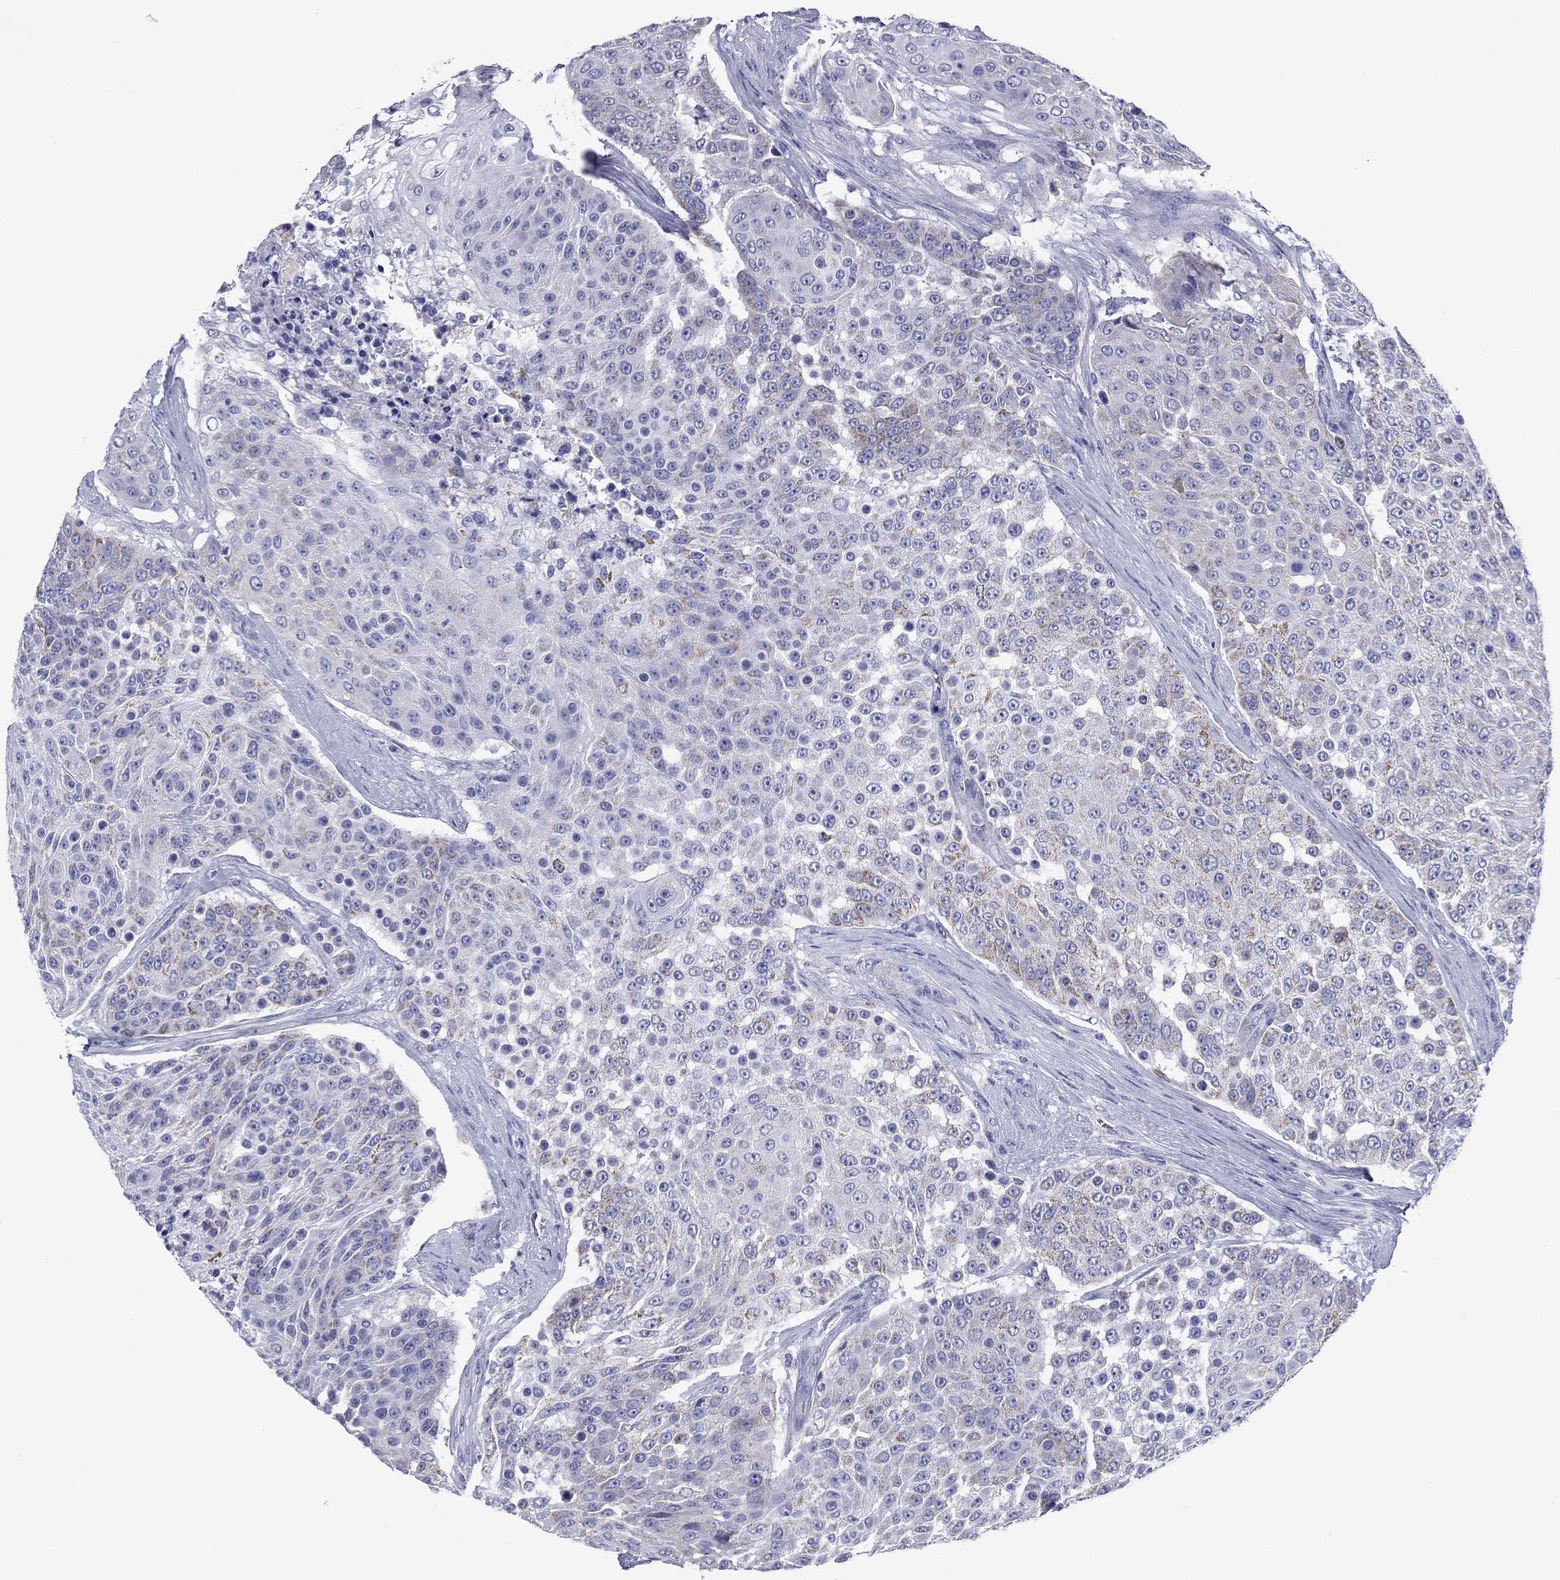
{"staining": {"intensity": "weak", "quantity": "<25%", "location": "cytoplasmic/membranous"}, "tissue": "urothelial cancer", "cell_type": "Tumor cells", "image_type": "cancer", "snomed": [{"axis": "morphology", "description": "Urothelial carcinoma, High grade"}, {"axis": "topography", "description": "Urinary bladder"}], "caption": "This photomicrograph is of urothelial carcinoma (high-grade) stained with IHC to label a protein in brown with the nuclei are counter-stained blue. There is no staining in tumor cells.", "gene": "ACADSB", "patient": {"sex": "female", "age": 63}}